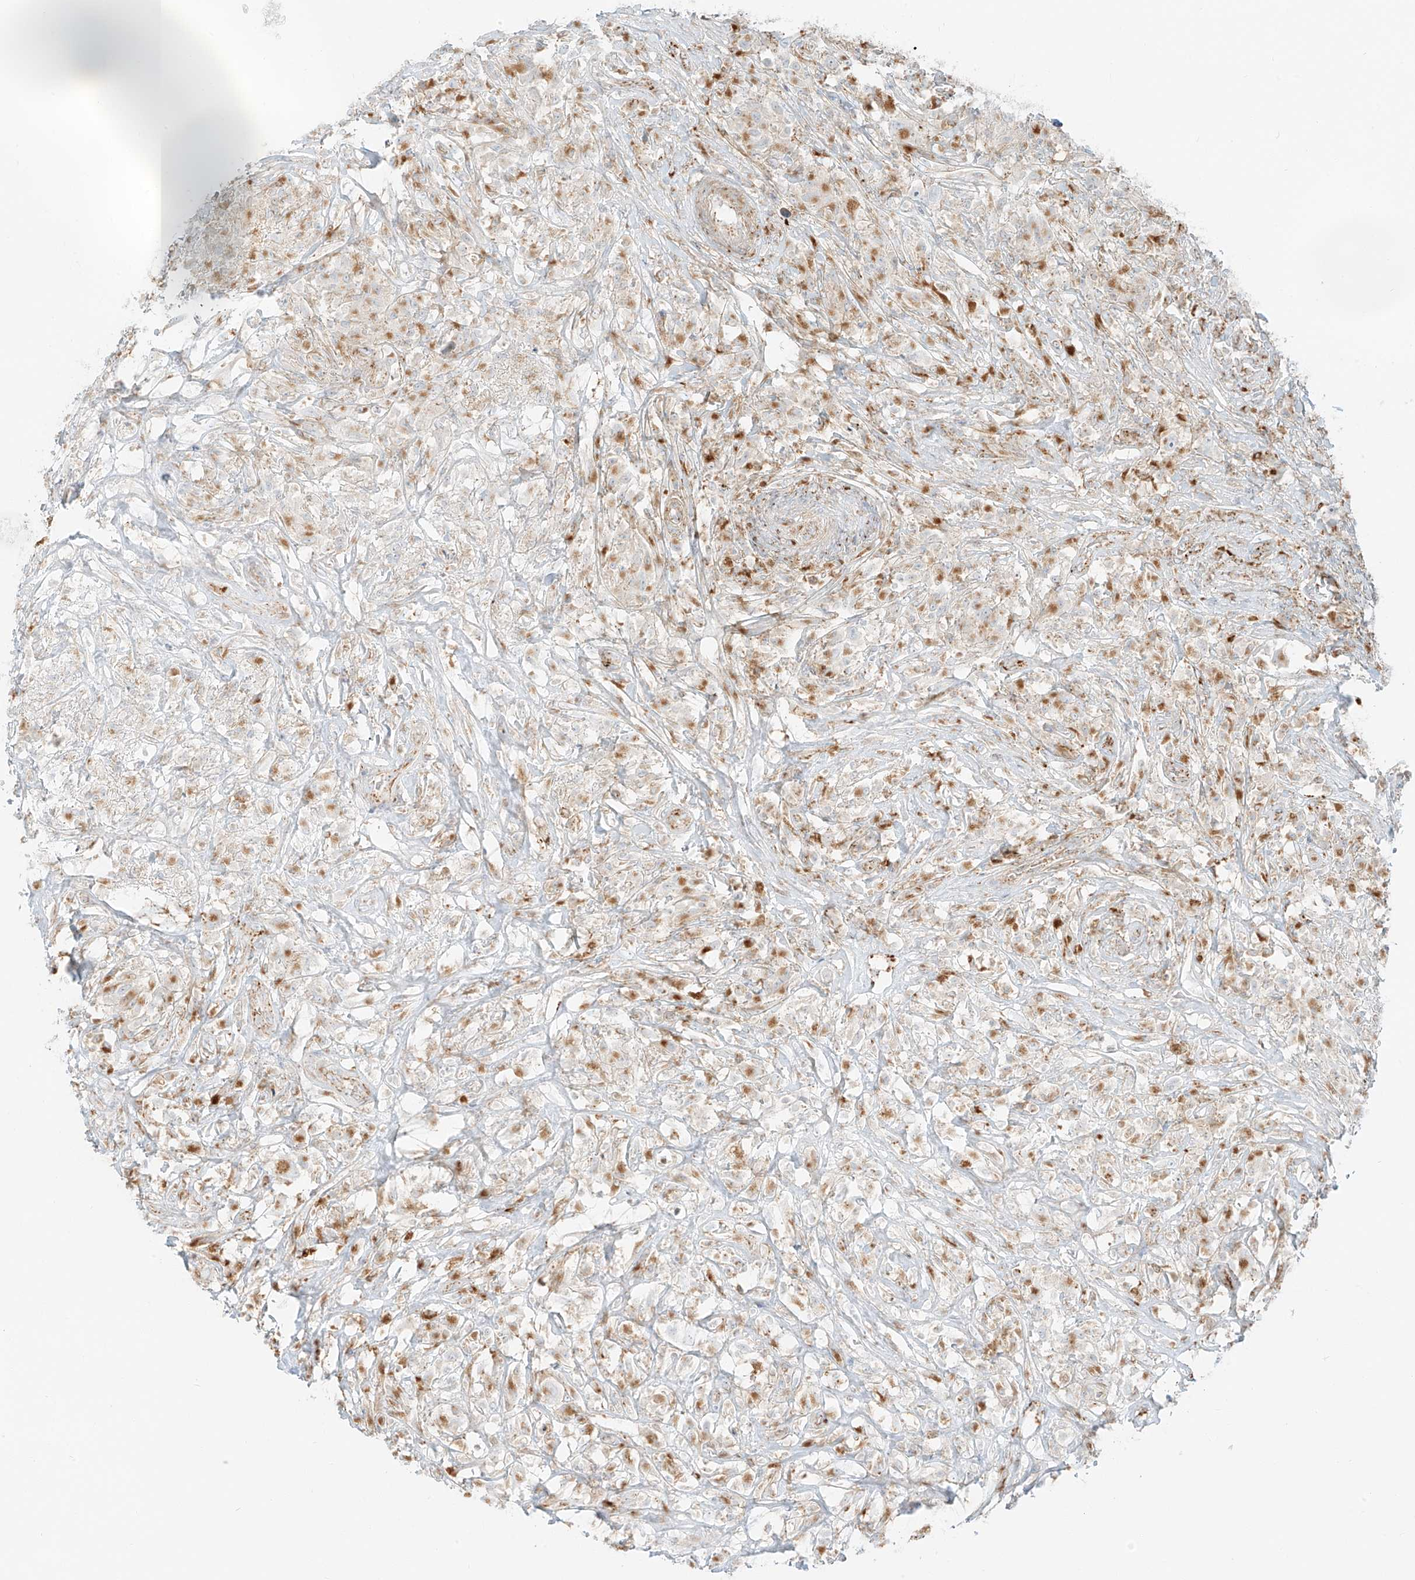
{"staining": {"intensity": "moderate", "quantity": ">75%", "location": "cytoplasmic/membranous"}, "tissue": "testis cancer", "cell_type": "Tumor cells", "image_type": "cancer", "snomed": [{"axis": "morphology", "description": "Seminoma, NOS"}, {"axis": "topography", "description": "Testis"}], "caption": "A micrograph of testis seminoma stained for a protein exhibits moderate cytoplasmic/membranous brown staining in tumor cells.", "gene": "SLC35F6", "patient": {"sex": "male", "age": 49}}